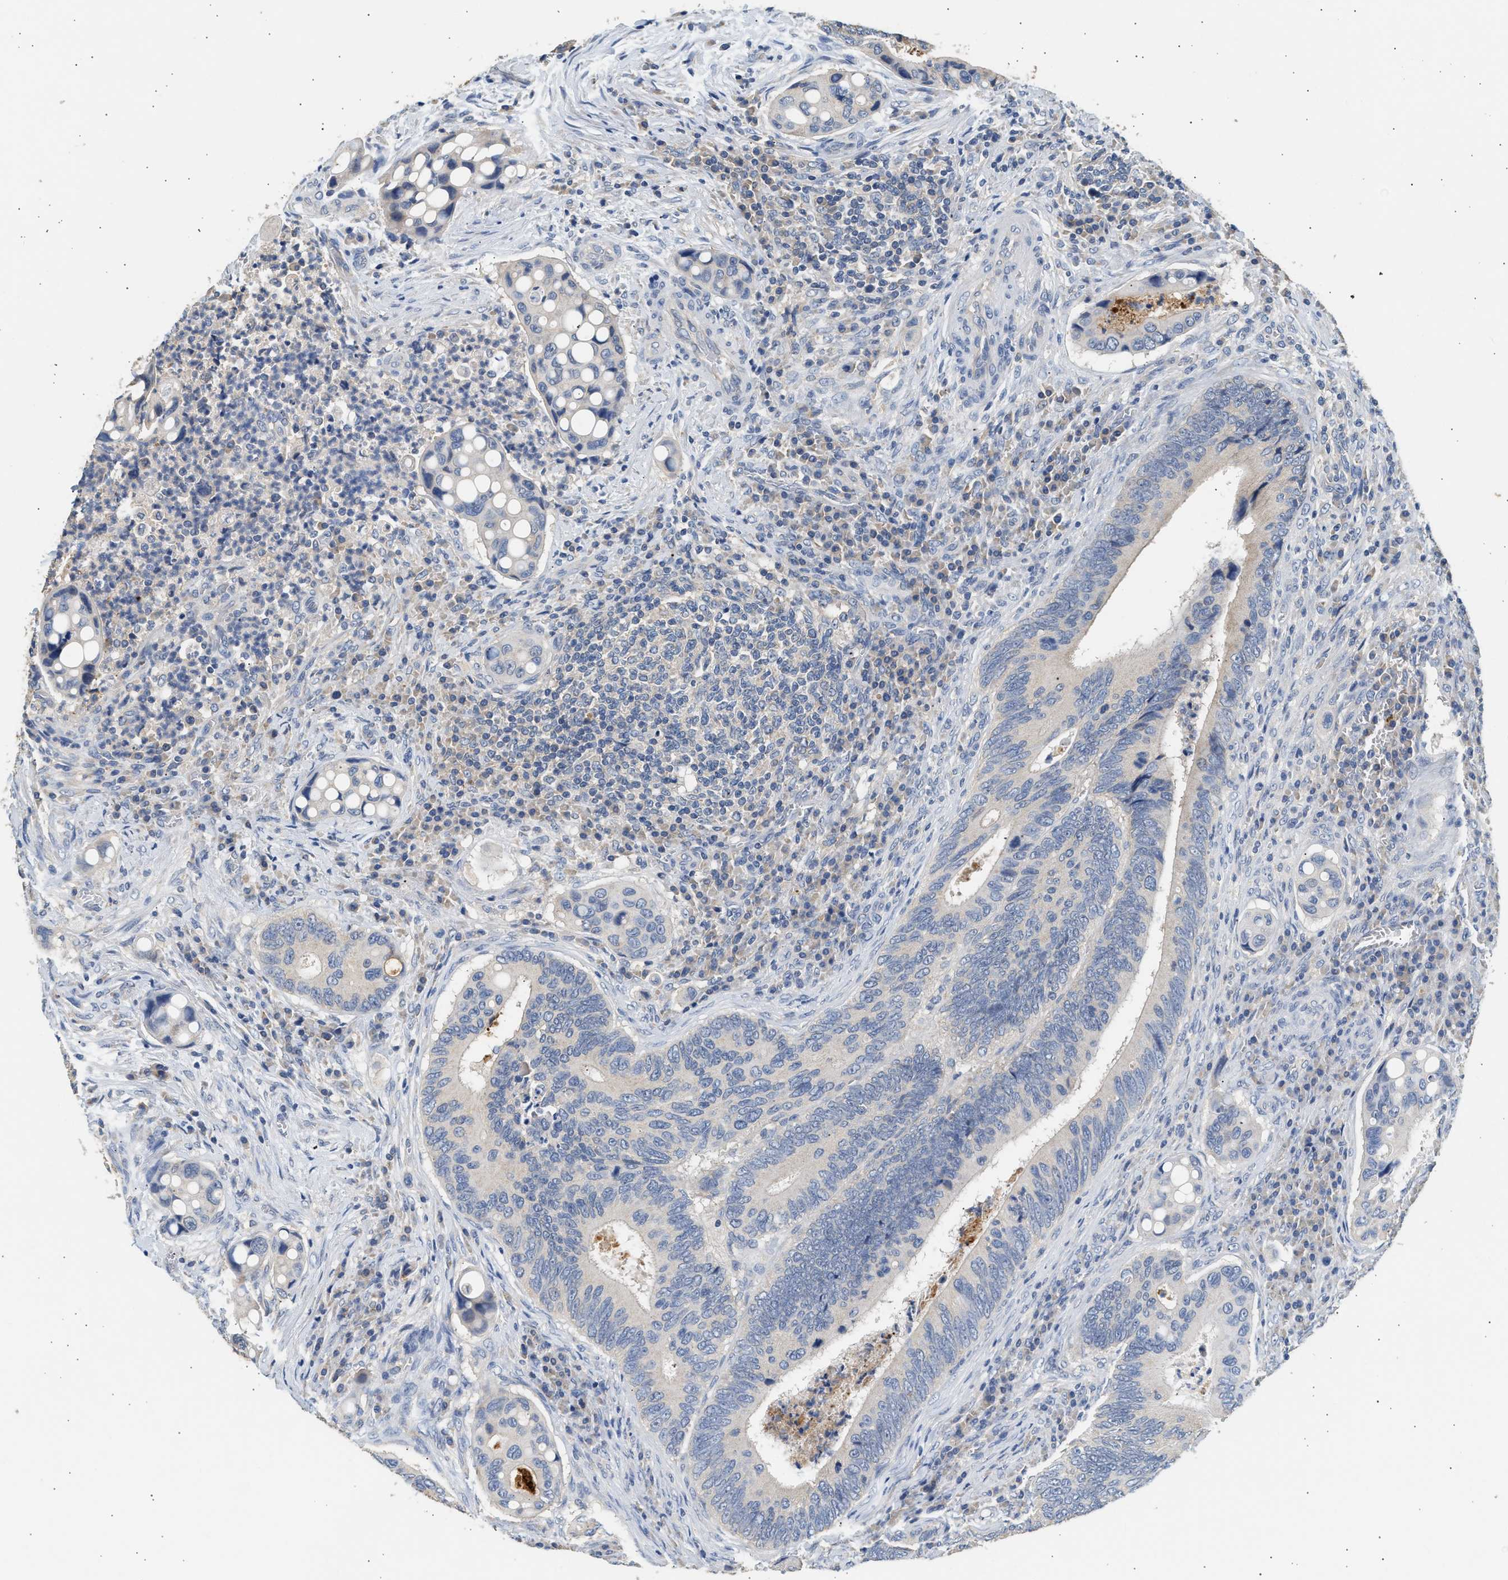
{"staining": {"intensity": "negative", "quantity": "none", "location": "none"}, "tissue": "colorectal cancer", "cell_type": "Tumor cells", "image_type": "cancer", "snomed": [{"axis": "morphology", "description": "Inflammation, NOS"}, {"axis": "morphology", "description": "Adenocarcinoma, NOS"}, {"axis": "topography", "description": "Colon"}], "caption": "This is an immunohistochemistry micrograph of colorectal cancer (adenocarcinoma). There is no positivity in tumor cells.", "gene": "WDR31", "patient": {"sex": "male", "age": 72}}